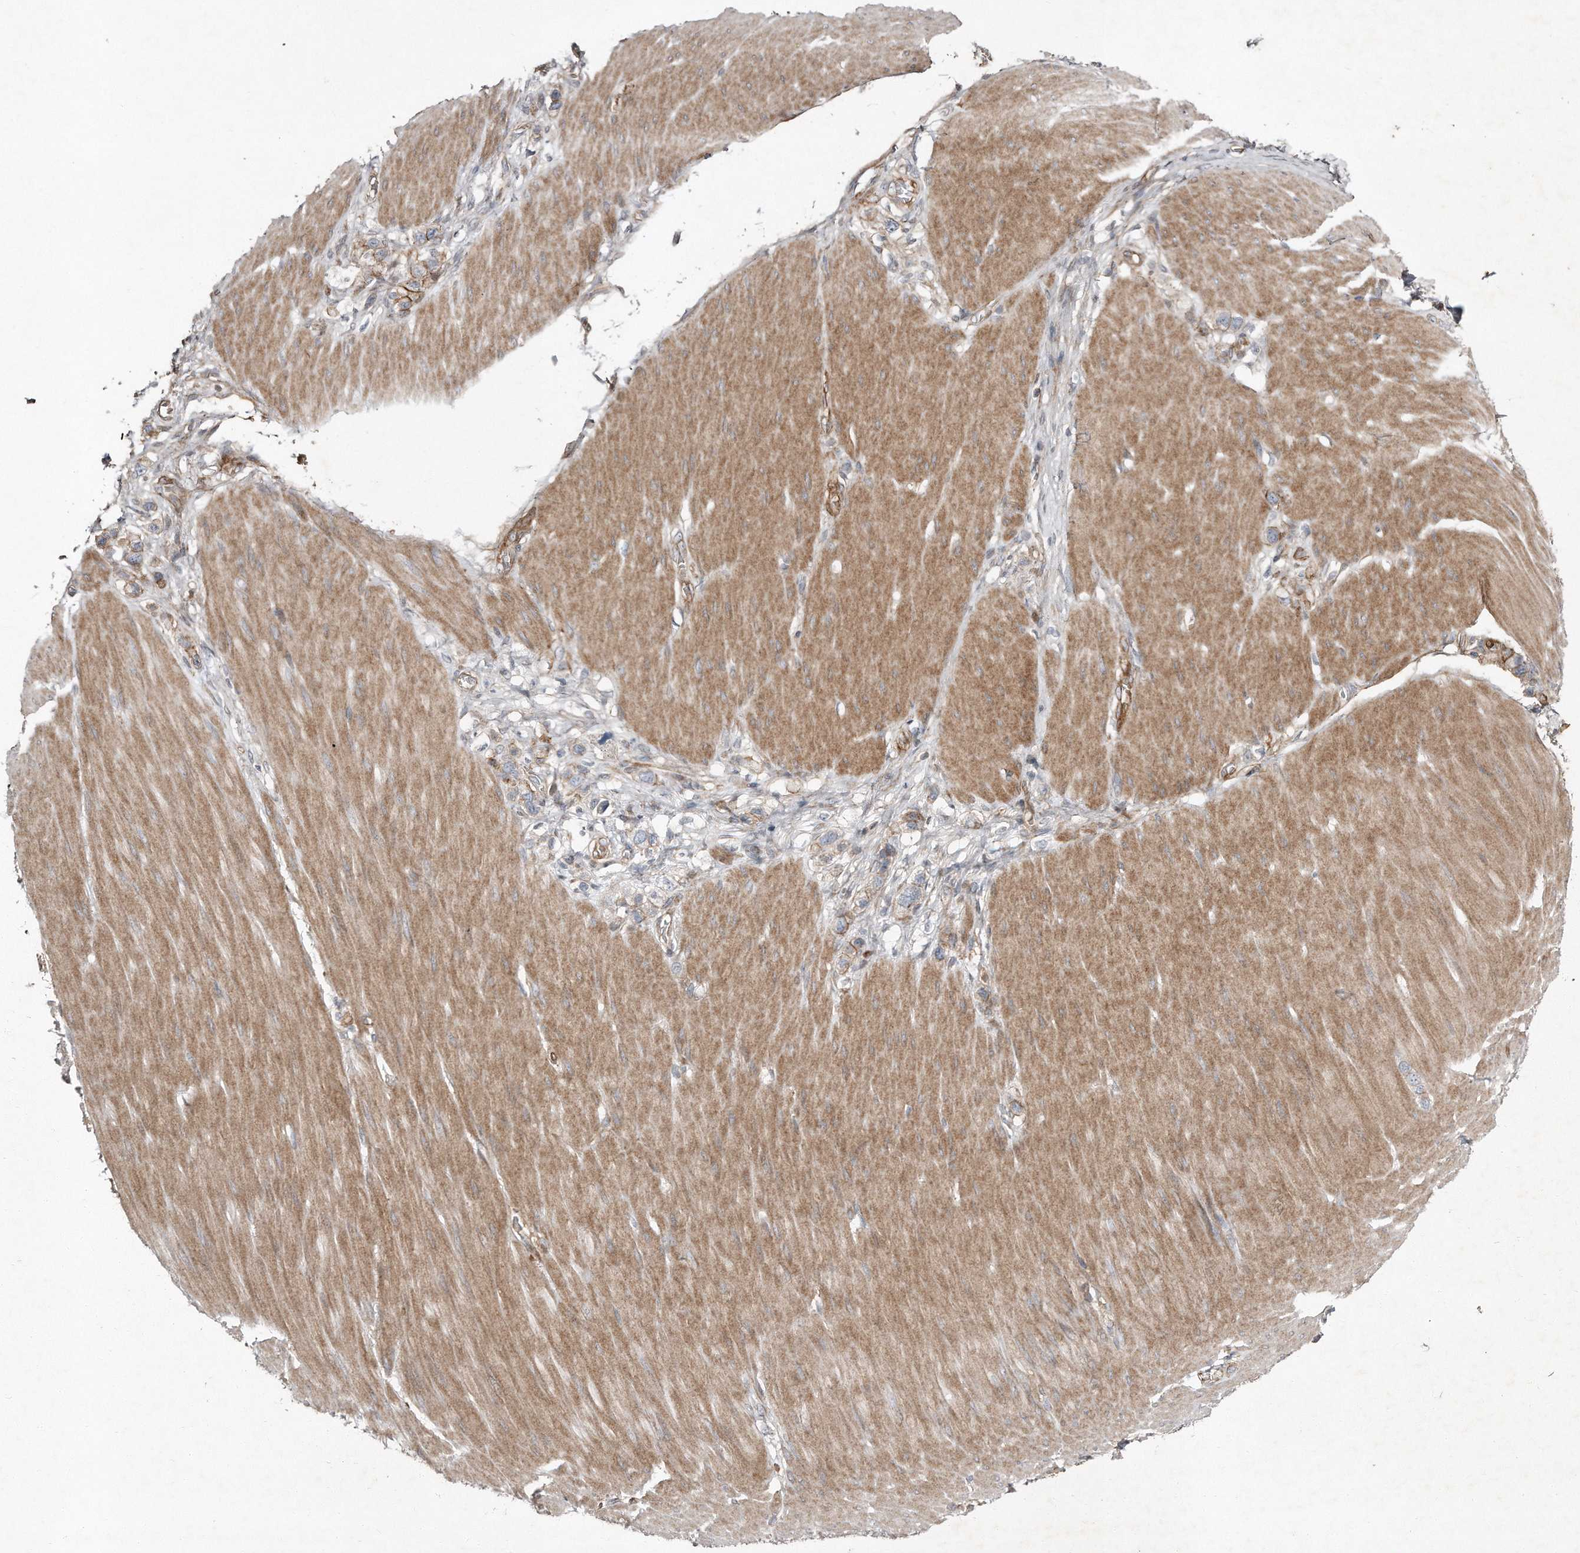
{"staining": {"intensity": "weak", "quantity": "25%-75%", "location": "cytoplasmic/membranous"}, "tissue": "stomach cancer", "cell_type": "Tumor cells", "image_type": "cancer", "snomed": [{"axis": "morphology", "description": "Adenocarcinoma, NOS"}, {"axis": "topography", "description": "Stomach"}], "caption": "Immunohistochemical staining of human stomach adenocarcinoma exhibits low levels of weak cytoplasmic/membranous positivity in about 25%-75% of tumor cells.", "gene": "SNAP47", "patient": {"sex": "female", "age": 65}}